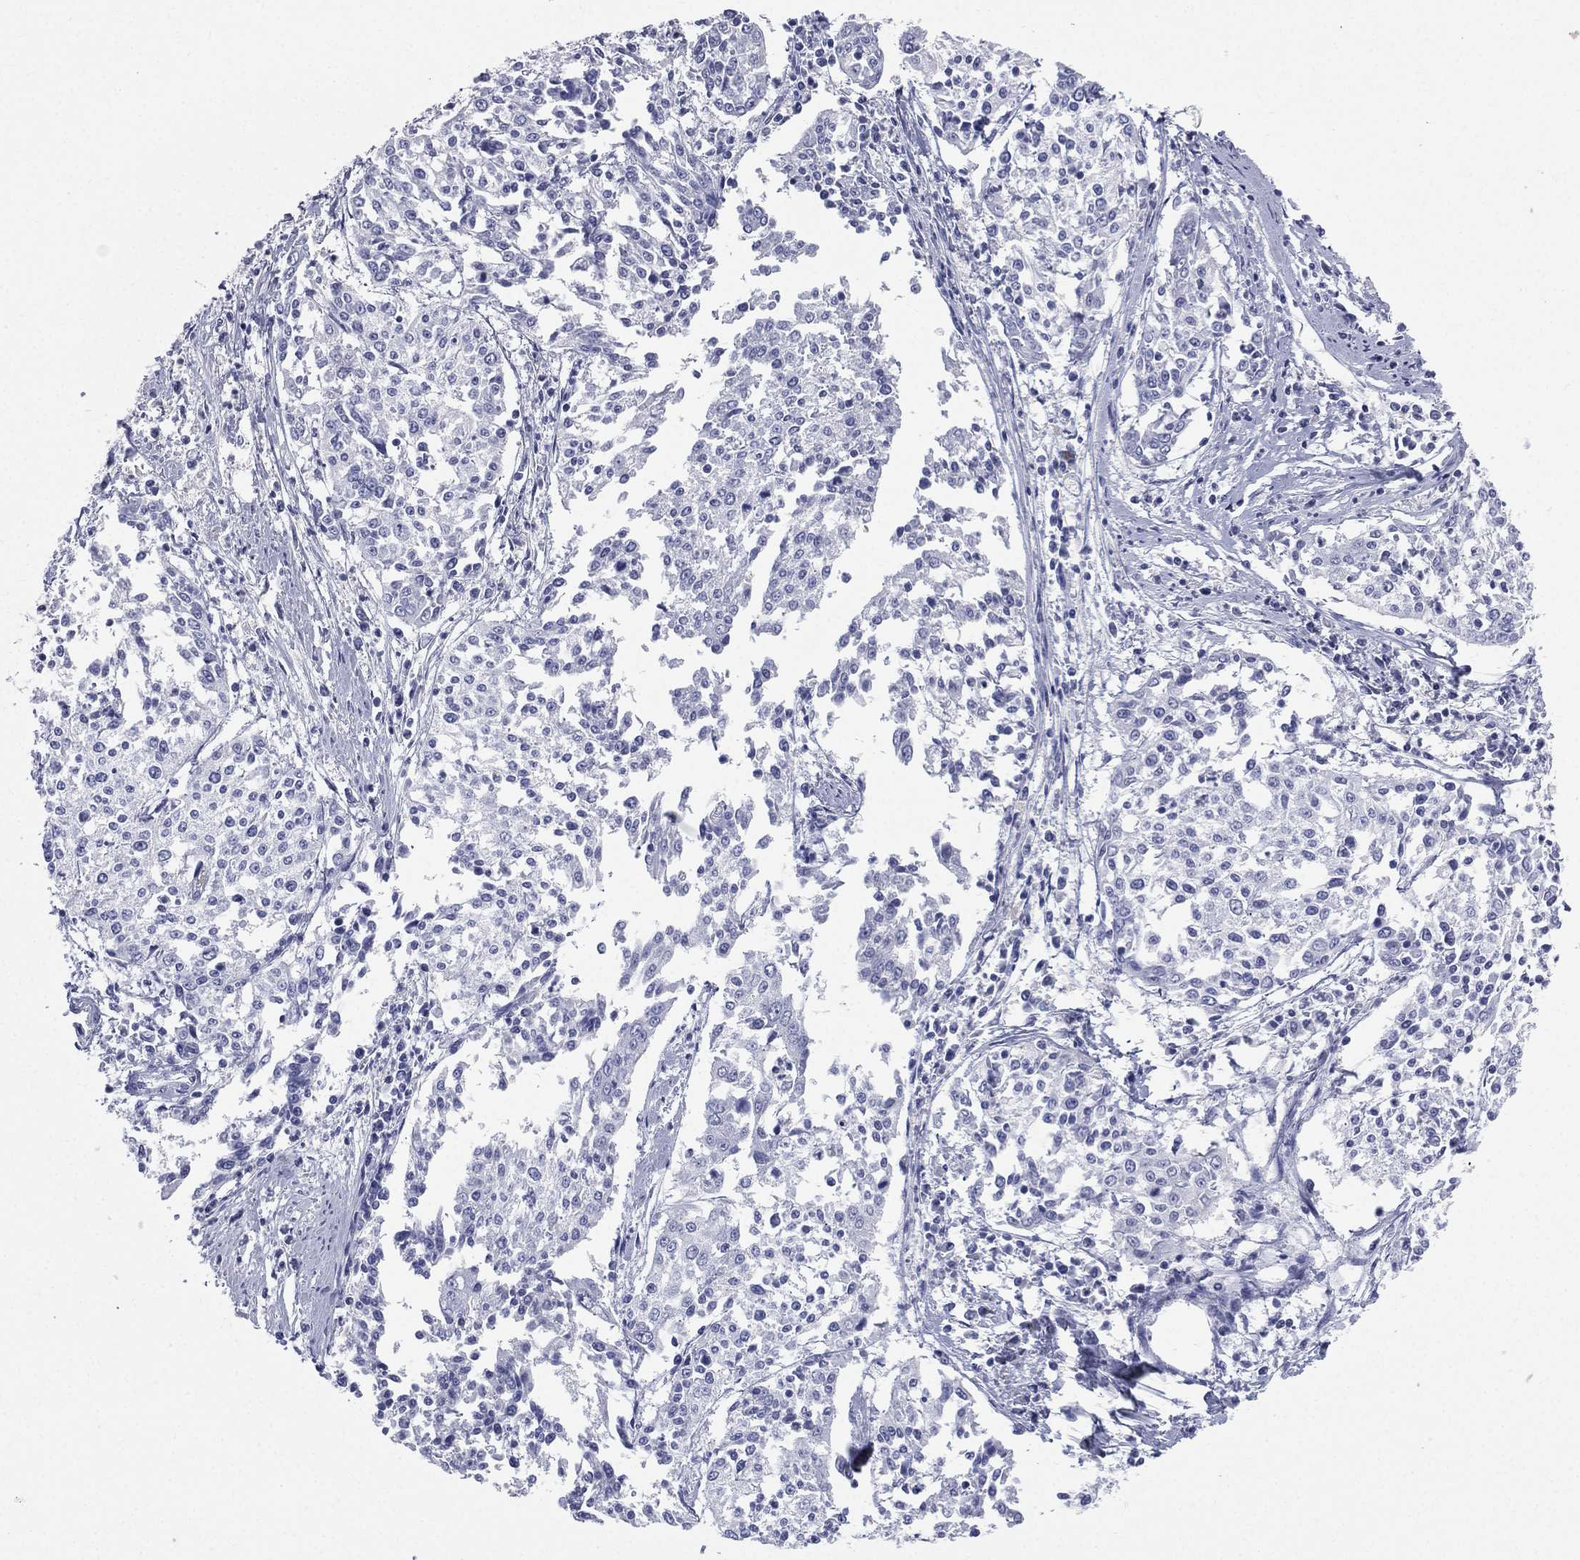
{"staining": {"intensity": "negative", "quantity": "none", "location": "none"}, "tissue": "cervical cancer", "cell_type": "Tumor cells", "image_type": "cancer", "snomed": [{"axis": "morphology", "description": "Squamous cell carcinoma, NOS"}, {"axis": "topography", "description": "Cervix"}], "caption": "Protein analysis of squamous cell carcinoma (cervical) reveals no significant expression in tumor cells. (DAB IHC with hematoxylin counter stain).", "gene": "HP", "patient": {"sex": "female", "age": 41}}